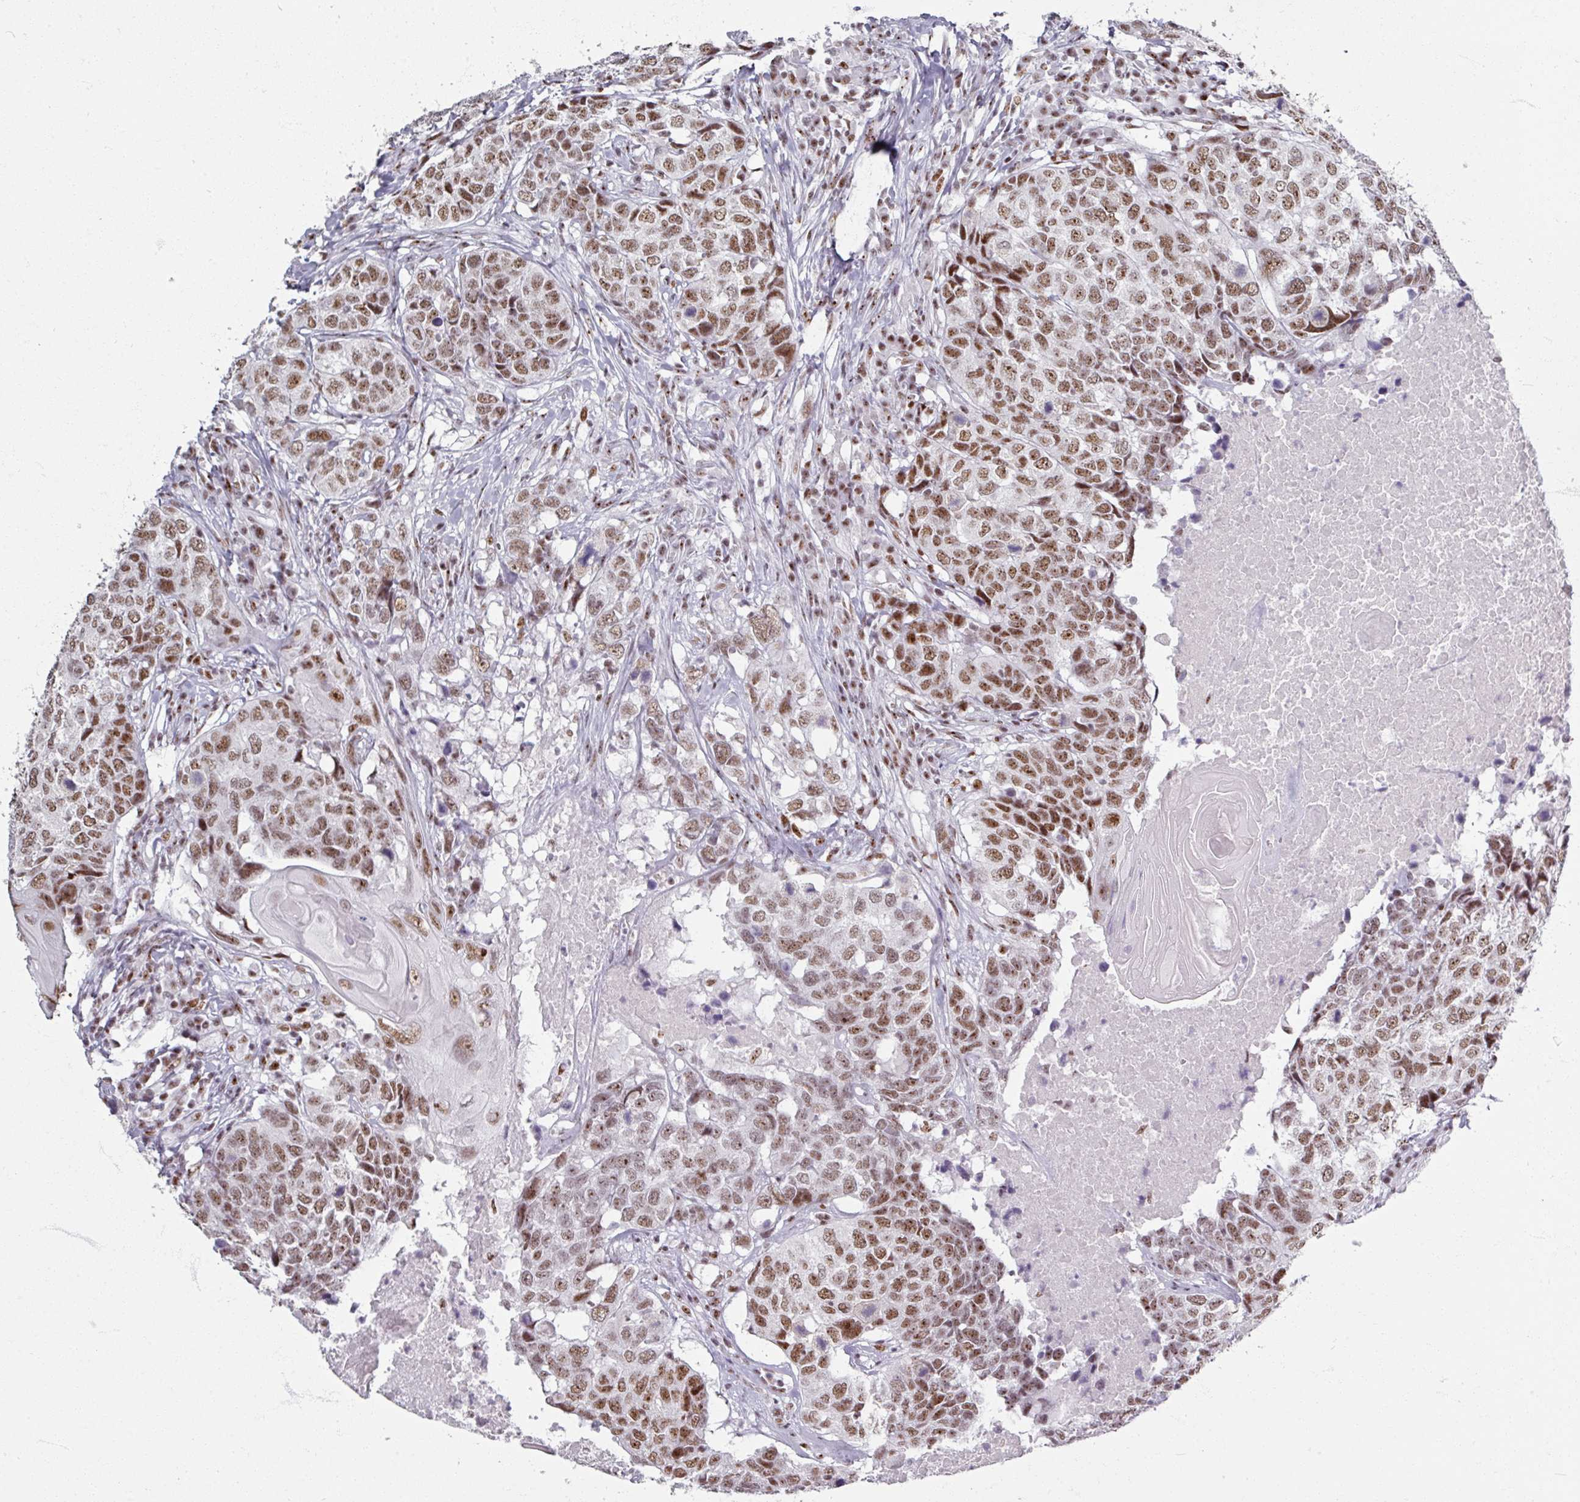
{"staining": {"intensity": "moderate", "quantity": ">75%", "location": "nuclear"}, "tissue": "head and neck cancer", "cell_type": "Tumor cells", "image_type": "cancer", "snomed": [{"axis": "morphology", "description": "Squamous cell carcinoma, NOS"}, {"axis": "topography", "description": "Head-Neck"}], "caption": "Head and neck cancer (squamous cell carcinoma) stained with a brown dye displays moderate nuclear positive positivity in approximately >75% of tumor cells.", "gene": "ADAR", "patient": {"sex": "male", "age": 66}}